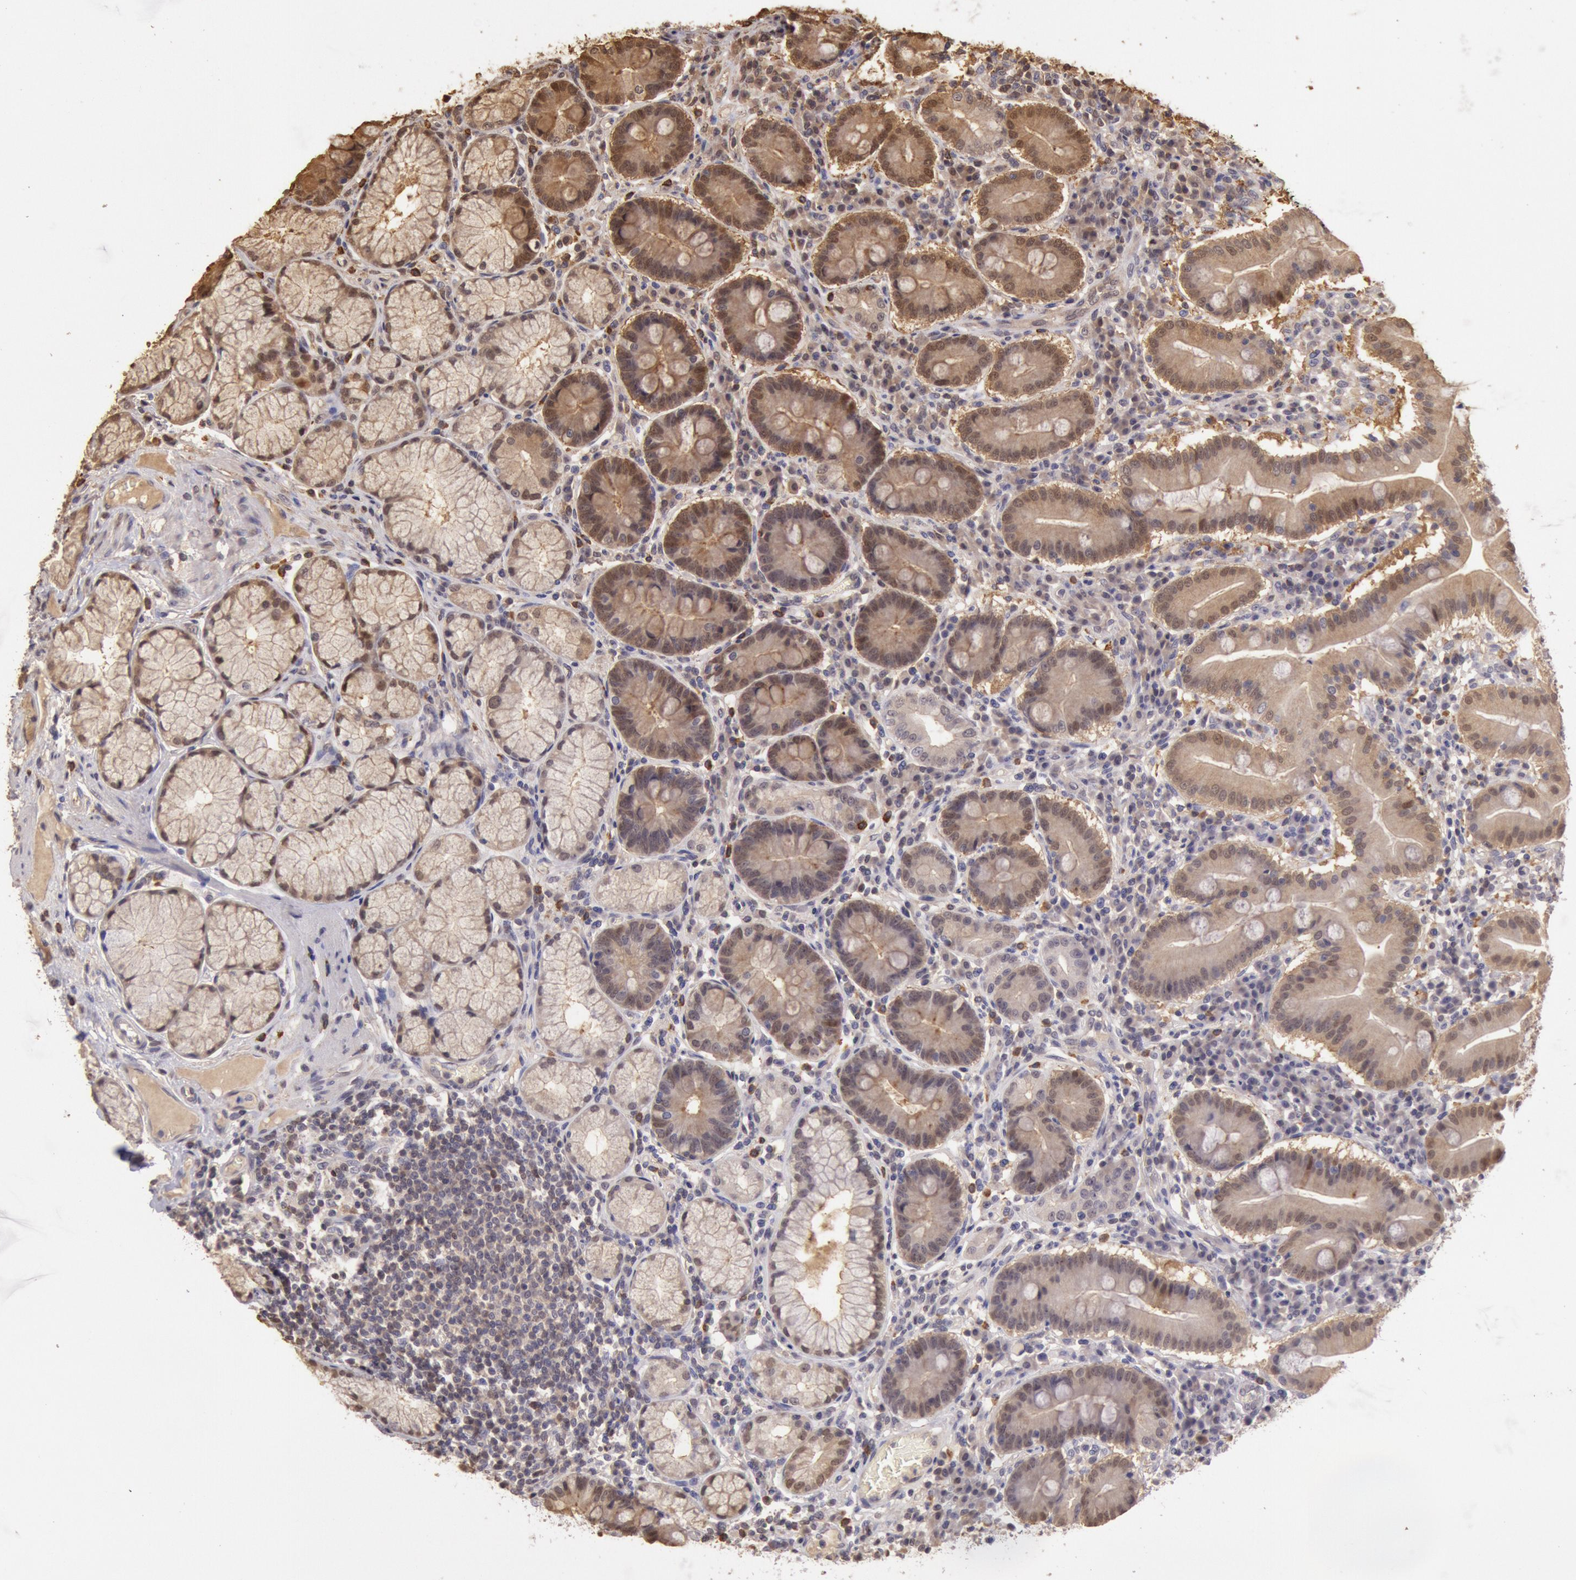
{"staining": {"intensity": "moderate", "quantity": "25%-75%", "location": "cytoplasmic/membranous,nuclear"}, "tissue": "duodenum", "cell_type": "Glandular cells", "image_type": "normal", "snomed": [{"axis": "morphology", "description": "Normal tissue, NOS"}, {"axis": "topography", "description": "Duodenum"}], "caption": "Duodenum stained with DAB immunohistochemistry (IHC) shows medium levels of moderate cytoplasmic/membranous,nuclear staining in about 25%-75% of glandular cells.", "gene": "SOD1", "patient": {"sex": "male", "age": 50}}